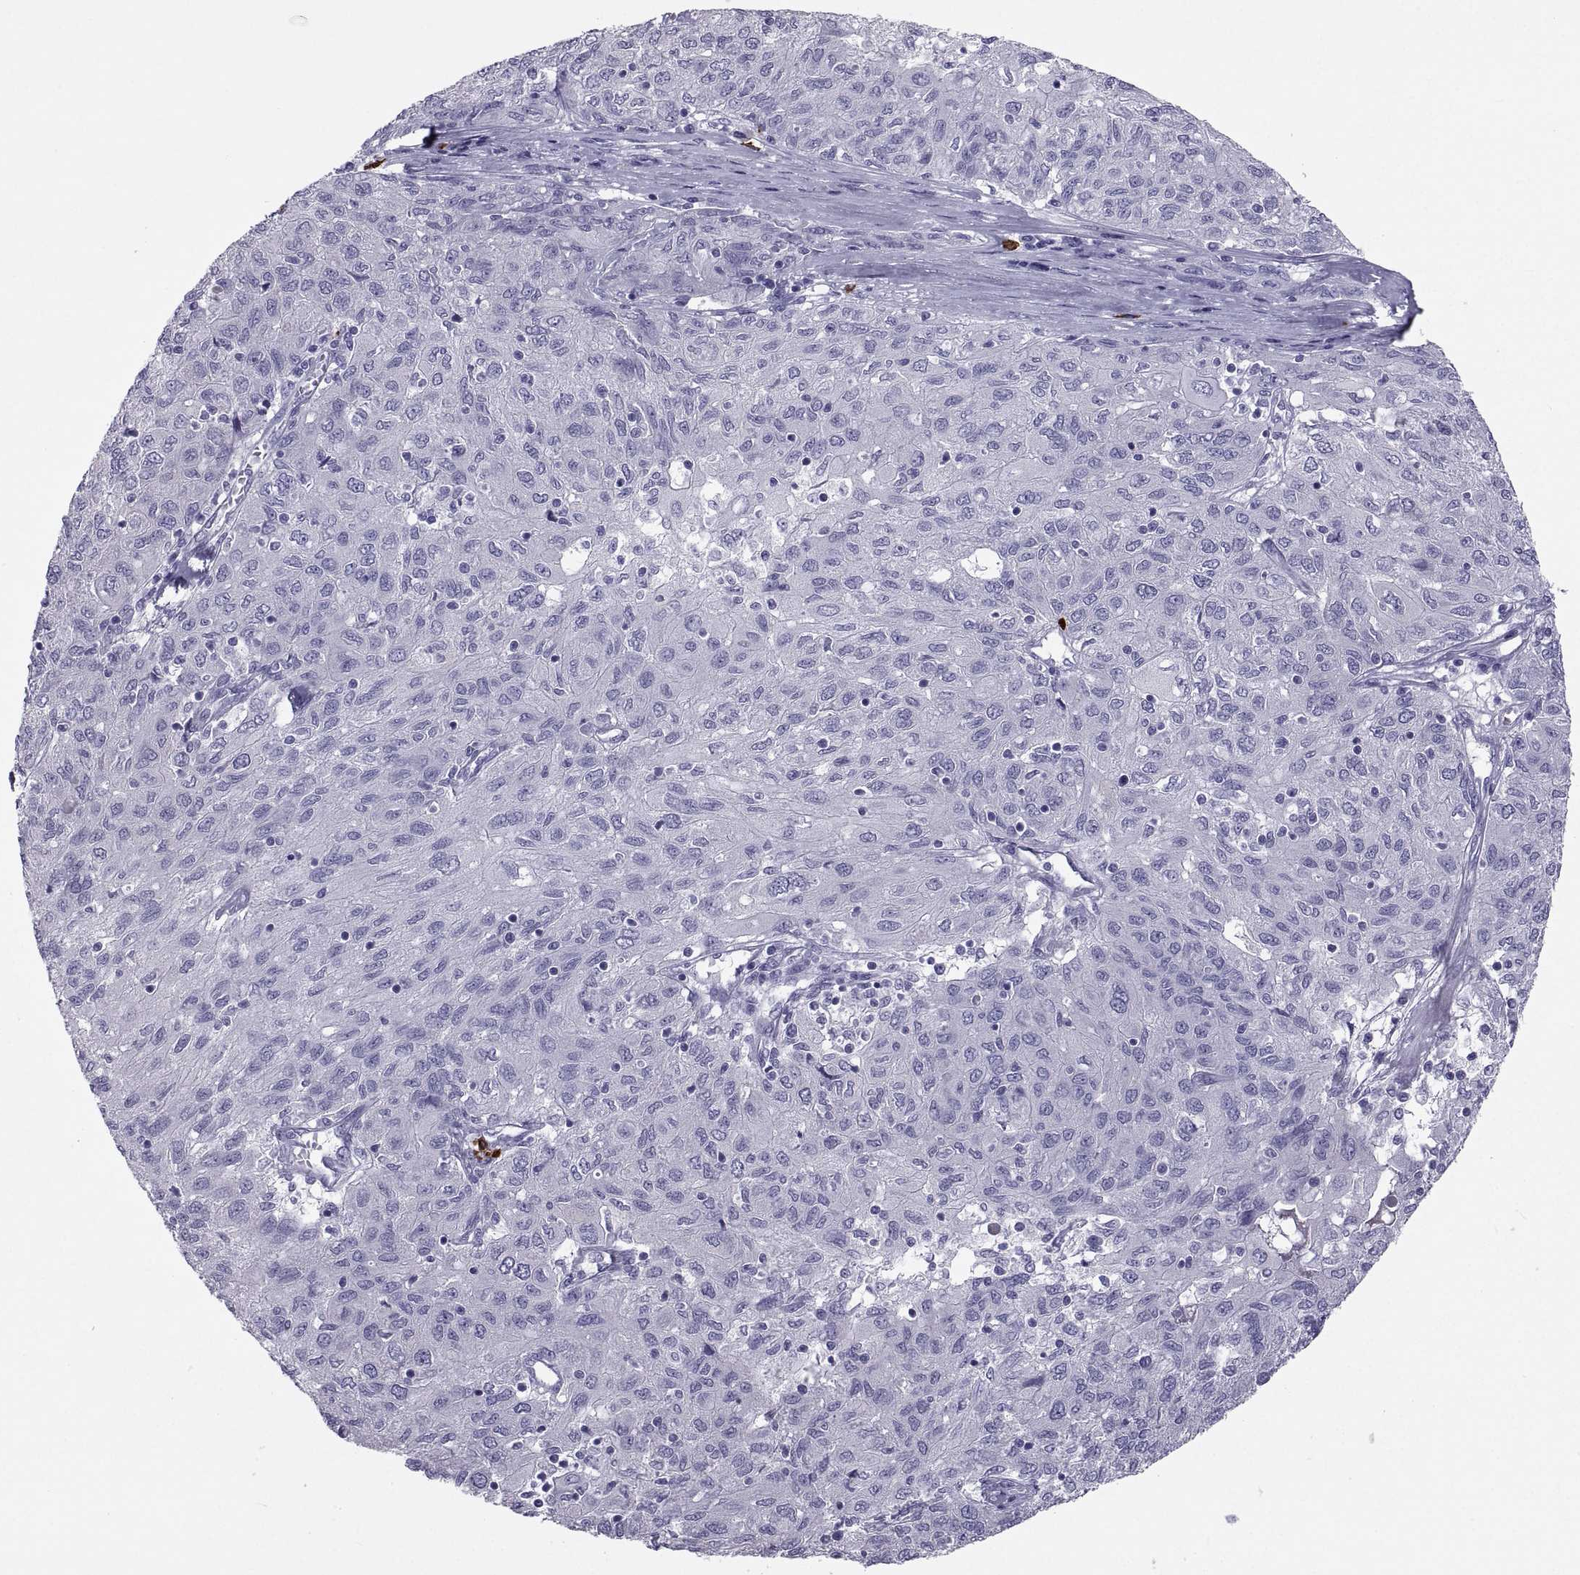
{"staining": {"intensity": "negative", "quantity": "none", "location": "none"}, "tissue": "ovarian cancer", "cell_type": "Tumor cells", "image_type": "cancer", "snomed": [{"axis": "morphology", "description": "Carcinoma, endometroid"}, {"axis": "topography", "description": "Ovary"}], "caption": "Immunohistochemistry image of neoplastic tissue: human ovarian endometroid carcinoma stained with DAB exhibits no significant protein positivity in tumor cells.", "gene": "IGSF1", "patient": {"sex": "female", "age": 50}}